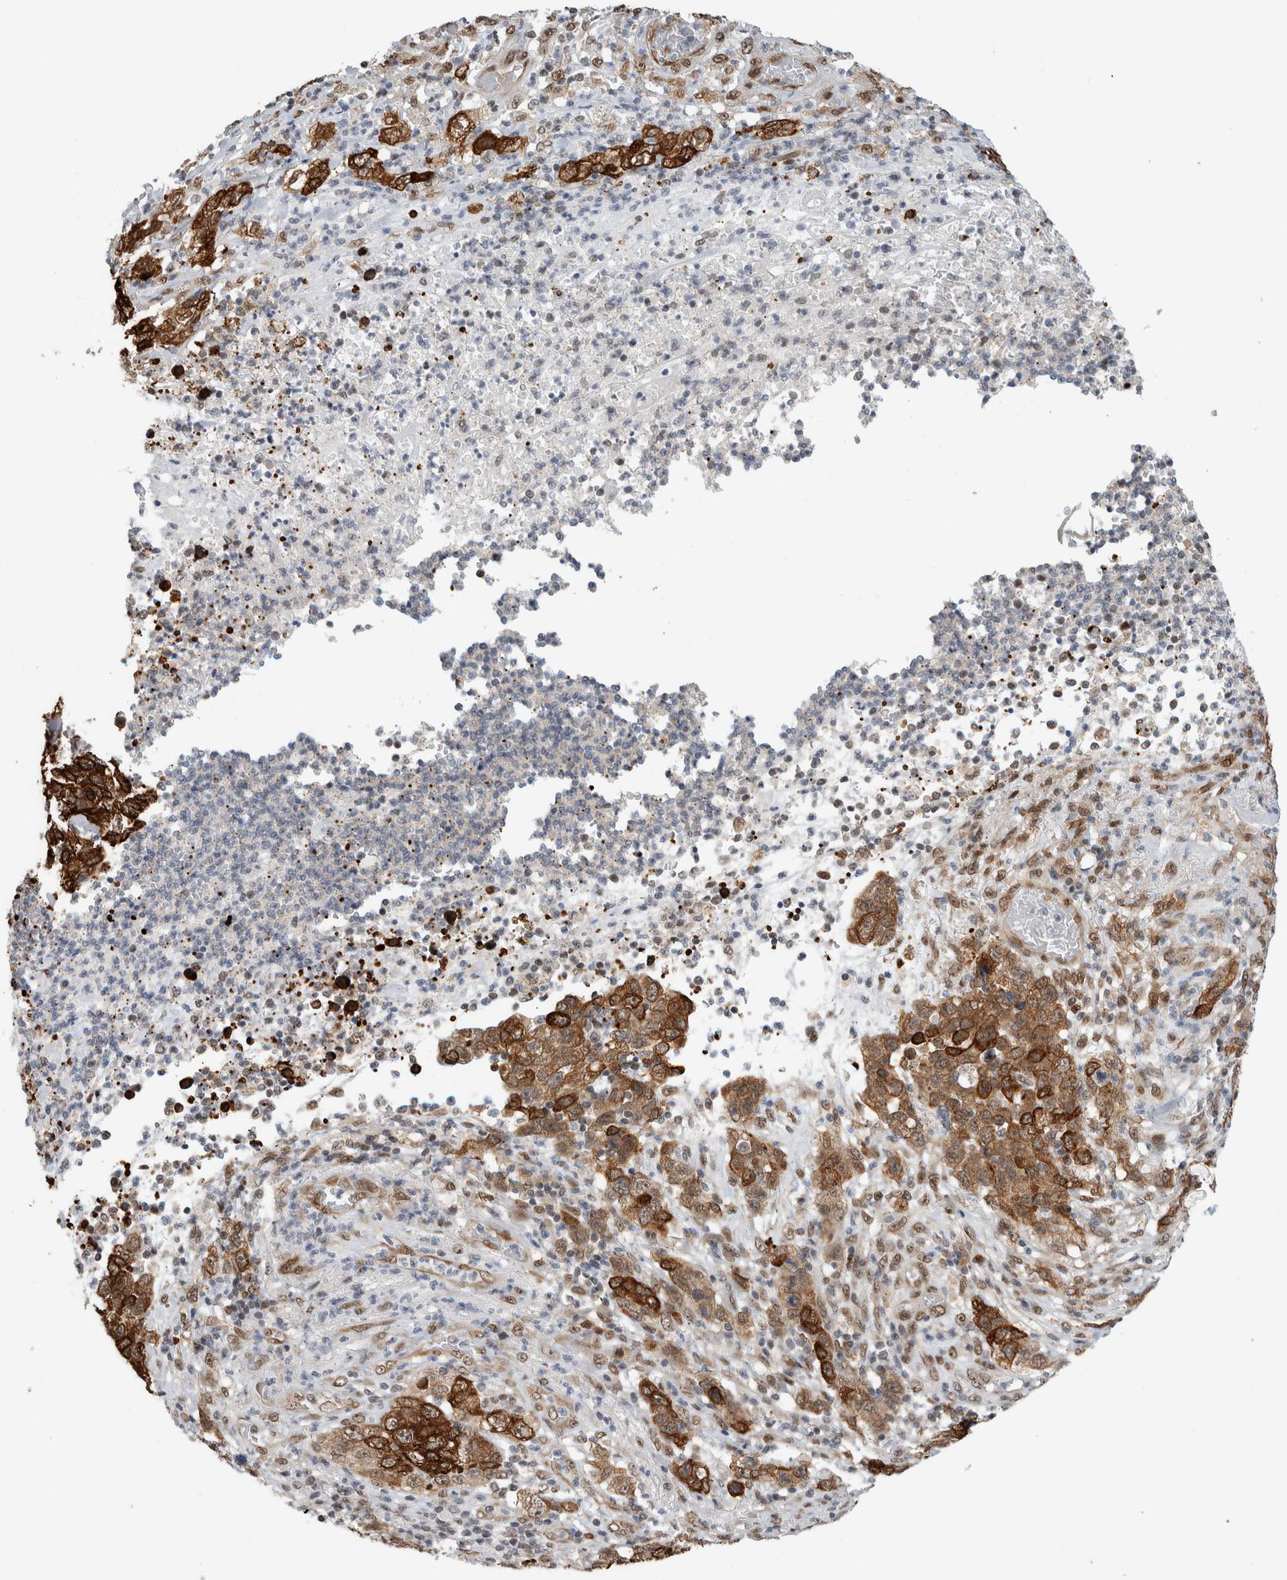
{"staining": {"intensity": "strong", "quantity": ">75%", "location": "cytoplasmic/membranous,nuclear"}, "tissue": "stomach cancer", "cell_type": "Tumor cells", "image_type": "cancer", "snomed": [{"axis": "morphology", "description": "Adenocarcinoma, NOS"}, {"axis": "topography", "description": "Stomach"}], "caption": "The immunohistochemical stain labels strong cytoplasmic/membranous and nuclear positivity in tumor cells of adenocarcinoma (stomach) tissue.", "gene": "TNRC18", "patient": {"sex": "male", "age": 48}}